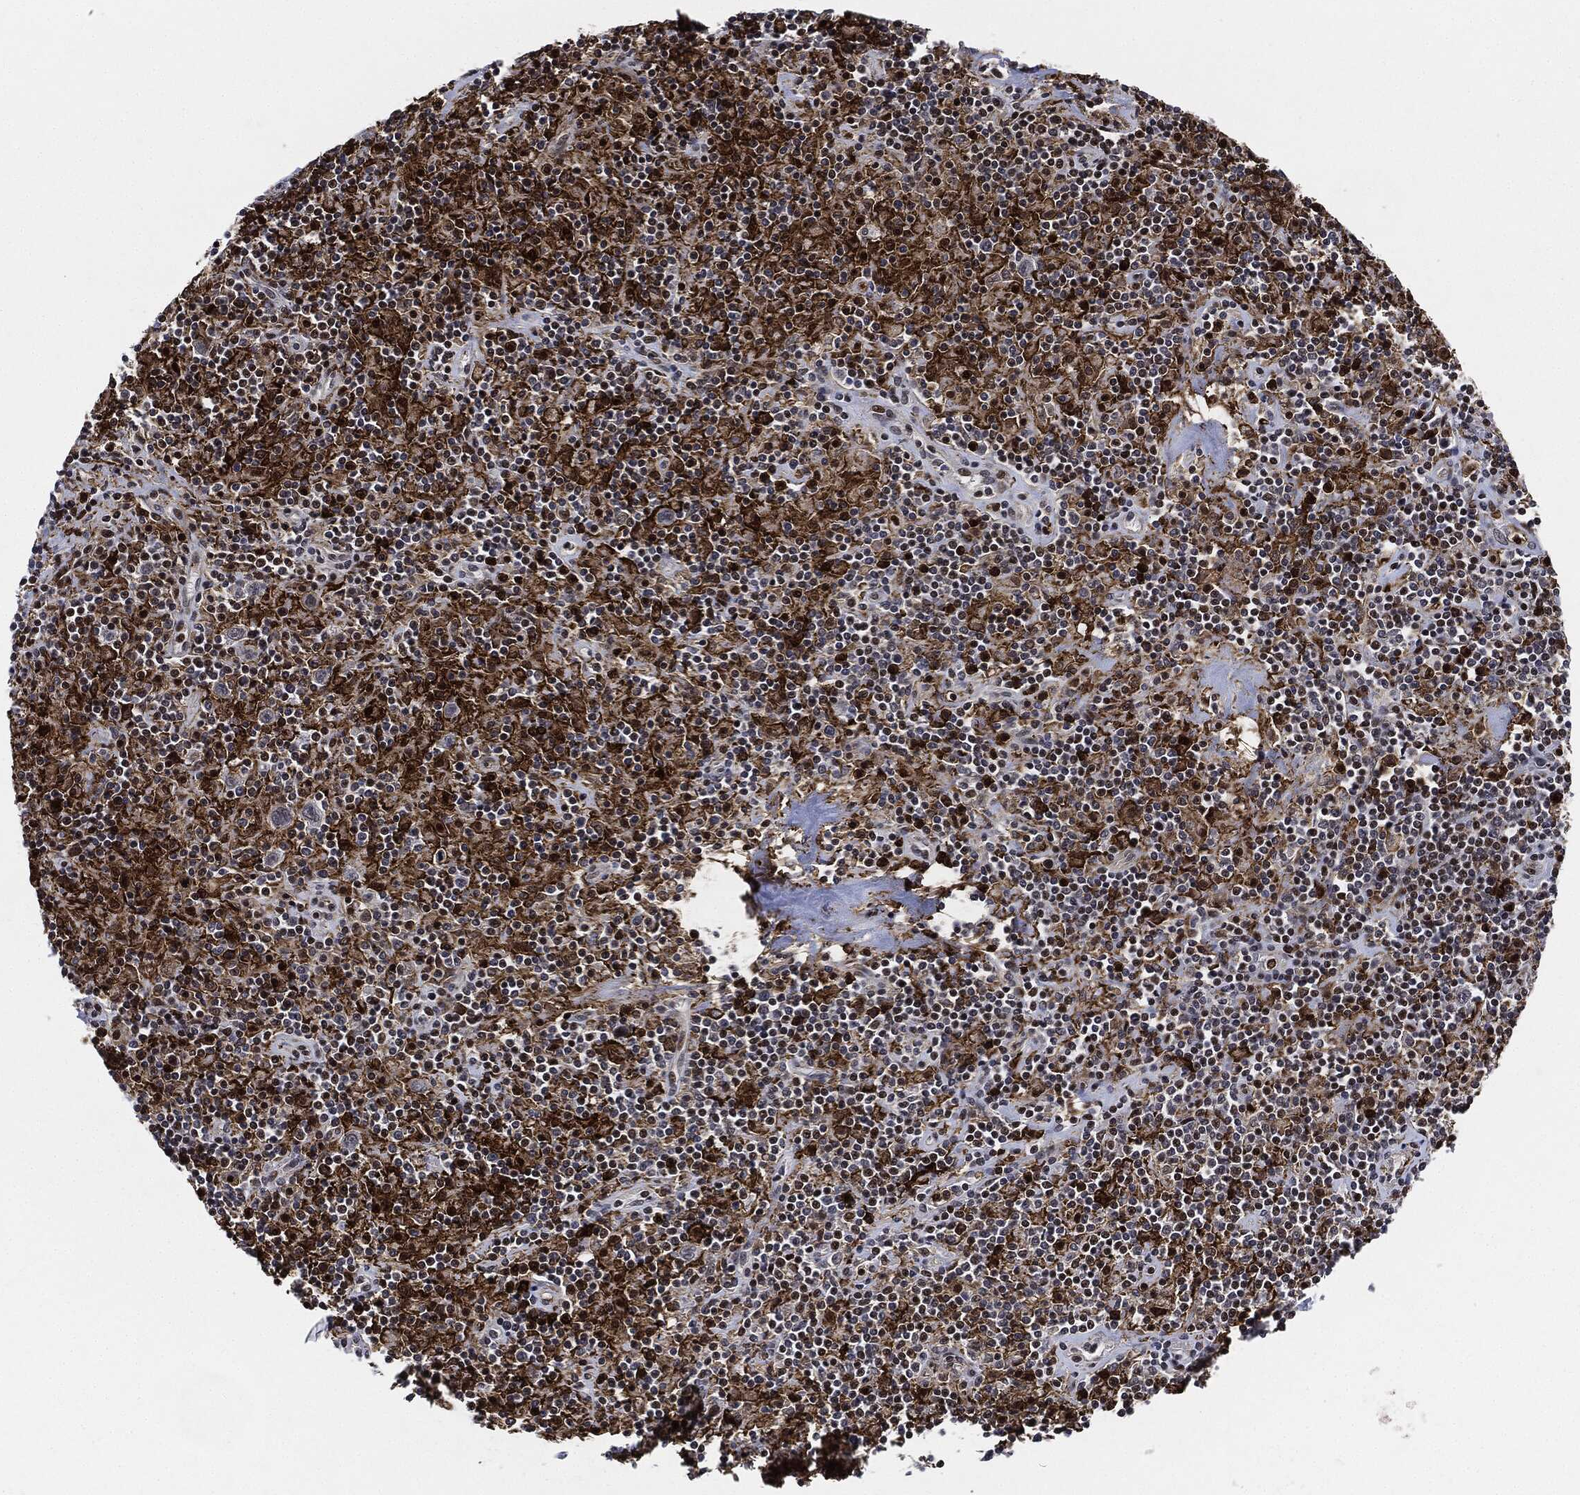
{"staining": {"intensity": "negative", "quantity": "none", "location": "none"}, "tissue": "lymphoma", "cell_type": "Tumor cells", "image_type": "cancer", "snomed": [{"axis": "morphology", "description": "Hodgkin's disease, NOS"}, {"axis": "topography", "description": "Lymph node"}], "caption": "Protein analysis of Hodgkin's disease demonstrates no significant staining in tumor cells.", "gene": "NANOS3", "patient": {"sex": "male", "age": 70}}